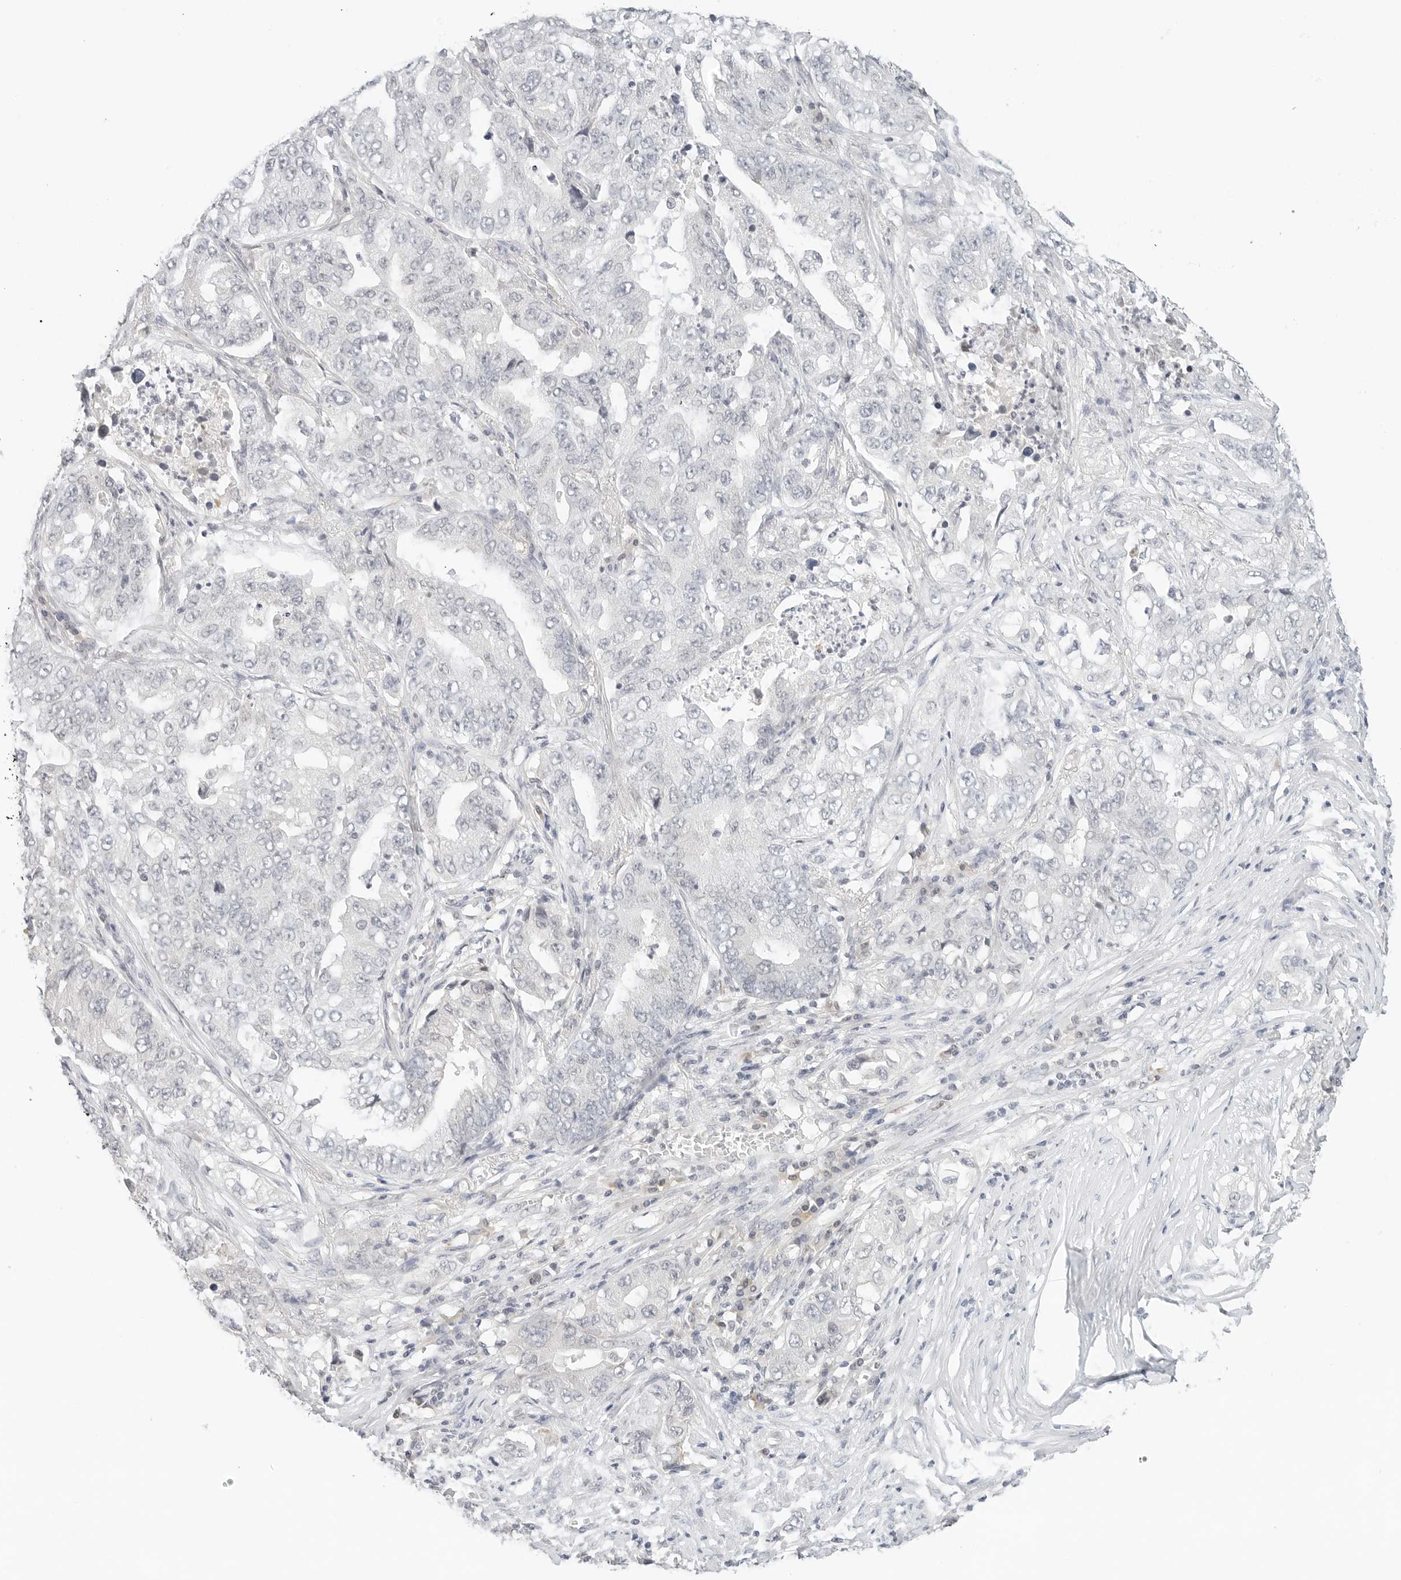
{"staining": {"intensity": "negative", "quantity": "none", "location": "none"}, "tissue": "lung cancer", "cell_type": "Tumor cells", "image_type": "cancer", "snomed": [{"axis": "morphology", "description": "Adenocarcinoma, NOS"}, {"axis": "topography", "description": "Lung"}], "caption": "Micrograph shows no protein positivity in tumor cells of lung cancer tissue.", "gene": "NEO1", "patient": {"sex": "female", "age": 51}}